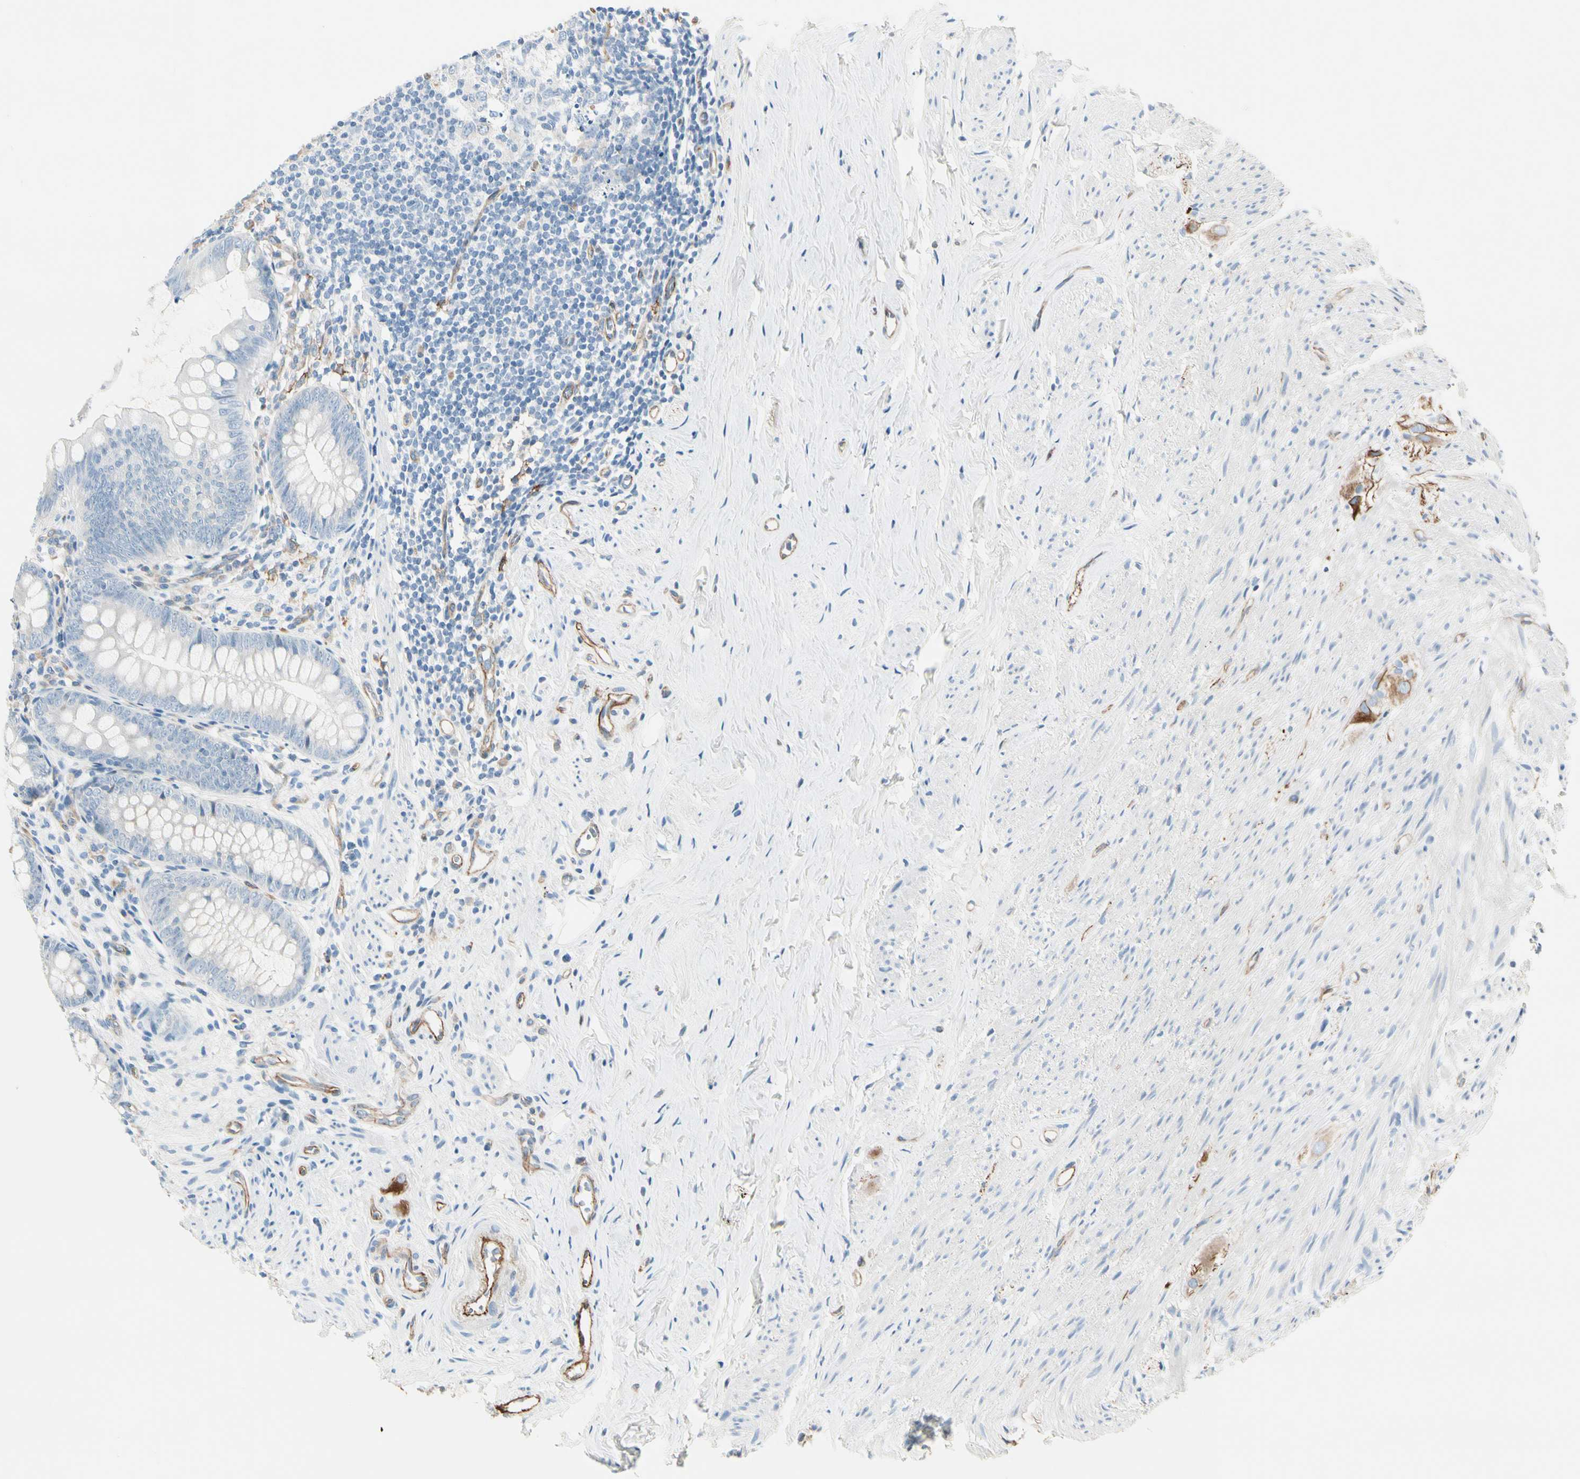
{"staining": {"intensity": "negative", "quantity": "none", "location": "none"}, "tissue": "appendix", "cell_type": "Glandular cells", "image_type": "normal", "snomed": [{"axis": "morphology", "description": "Normal tissue, NOS"}, {"axis": "topography", "description": "Appendix"}], "caption": "High power microscopy photomicrograph of an immunohistochemistry histopathology image of normal appendix, revealing no significant staining in glandular cells.", "gene": "CD93", "patient": {"sex": "female", "age": 77}}